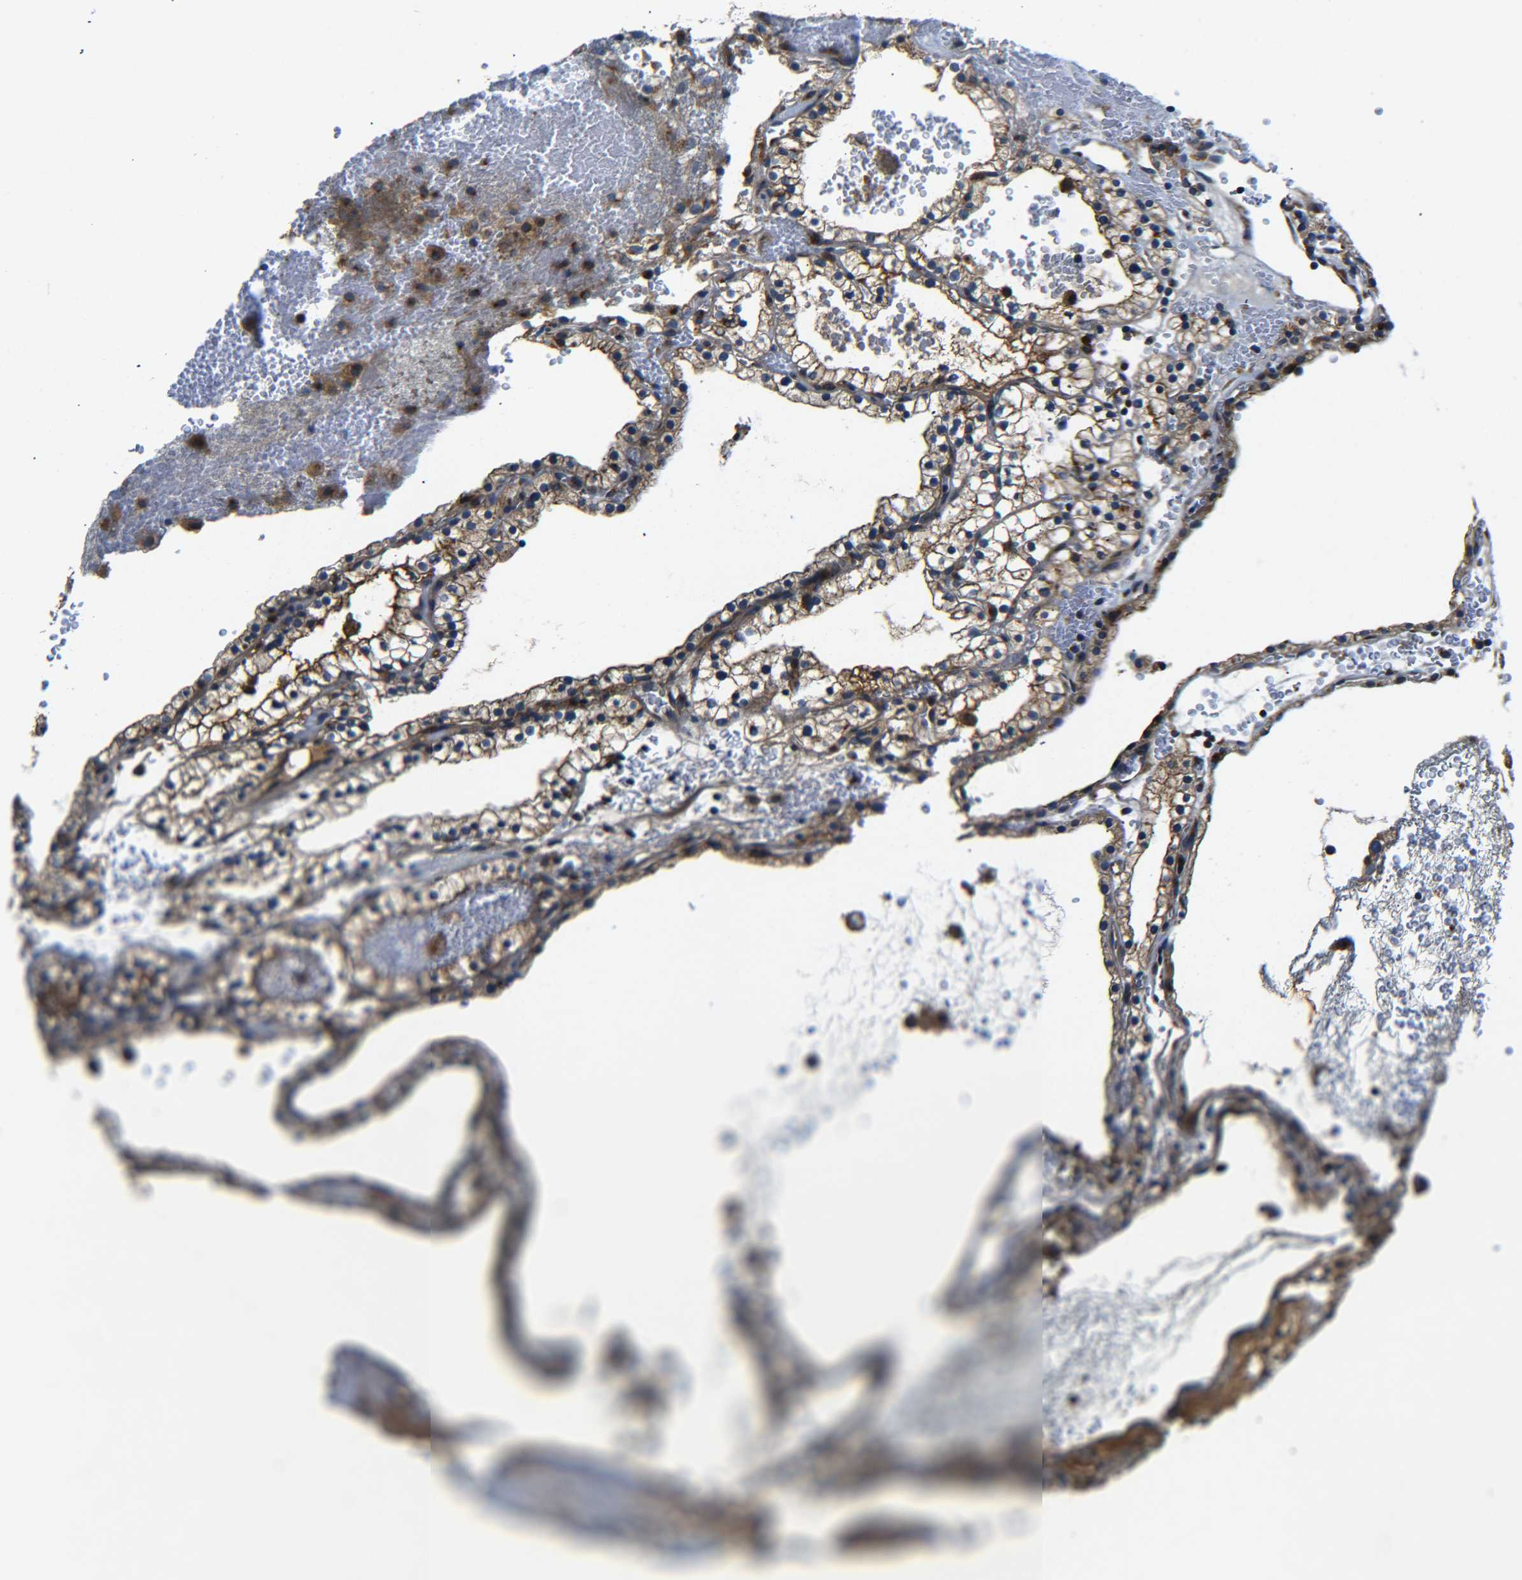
{"staining": {"intensity": "moderate", "quantity": ">75%", "location": "cytoplasmic/membranous"}, "tissue": "renal cancer", "cell_type": "Tumor cells", "image_type": "cancer", "snomed": [{"axis": "morphology", "description": "Adenocarcinoma, NOS"}, {"axis": "topography", "description": "Kidney"}], "caption": "Human adenocarcinoma (renal) stained for a protein (brown) demonstrates moderate cytoplasmic/membranous positive expression in about >75% of tumor cells.", "gene": "RAB1B", "patient": {"sex": "female", "age": 41}}